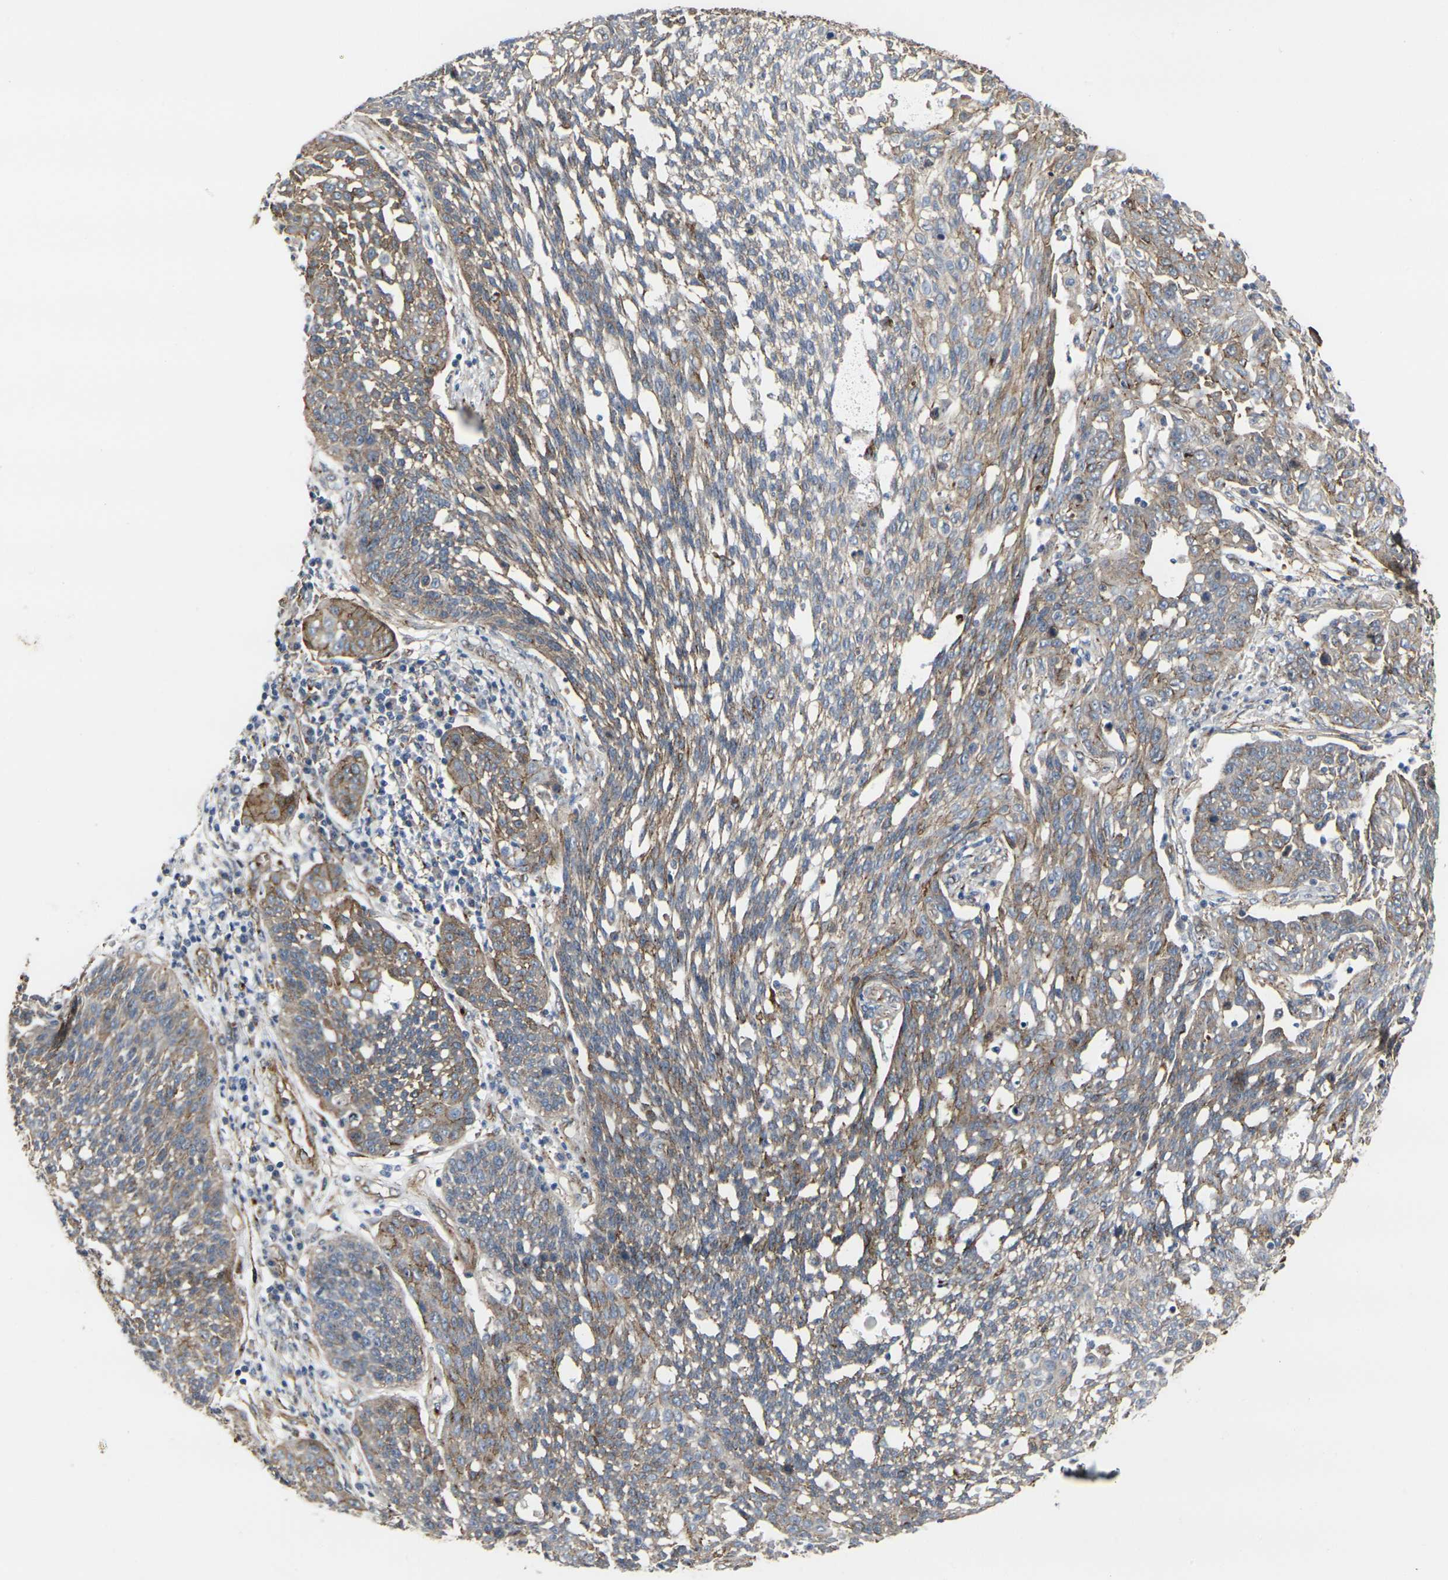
{"staining": {"intensity": "moderate", "quantity": "25%-75%", "location": "cytoplasmic/membranous"}, "tissue": "cervical cancer", "cell_type": "Tumor cells", "image_type": "cancer", "snomed": [{"axis": "morphology", "description": "Squamous cell carcinoma, NOS"}, {"axis": "topography", "description": "Cervix"}], "caption": "Tumor cells show medium levels of moderate cytoplasmic/membranous staining in approximately 25%-75% of cells in cervical cancer (squamous cell carcinoma).", "gene": "MYOF", "patient": {"sex": "female", "age": 34}}